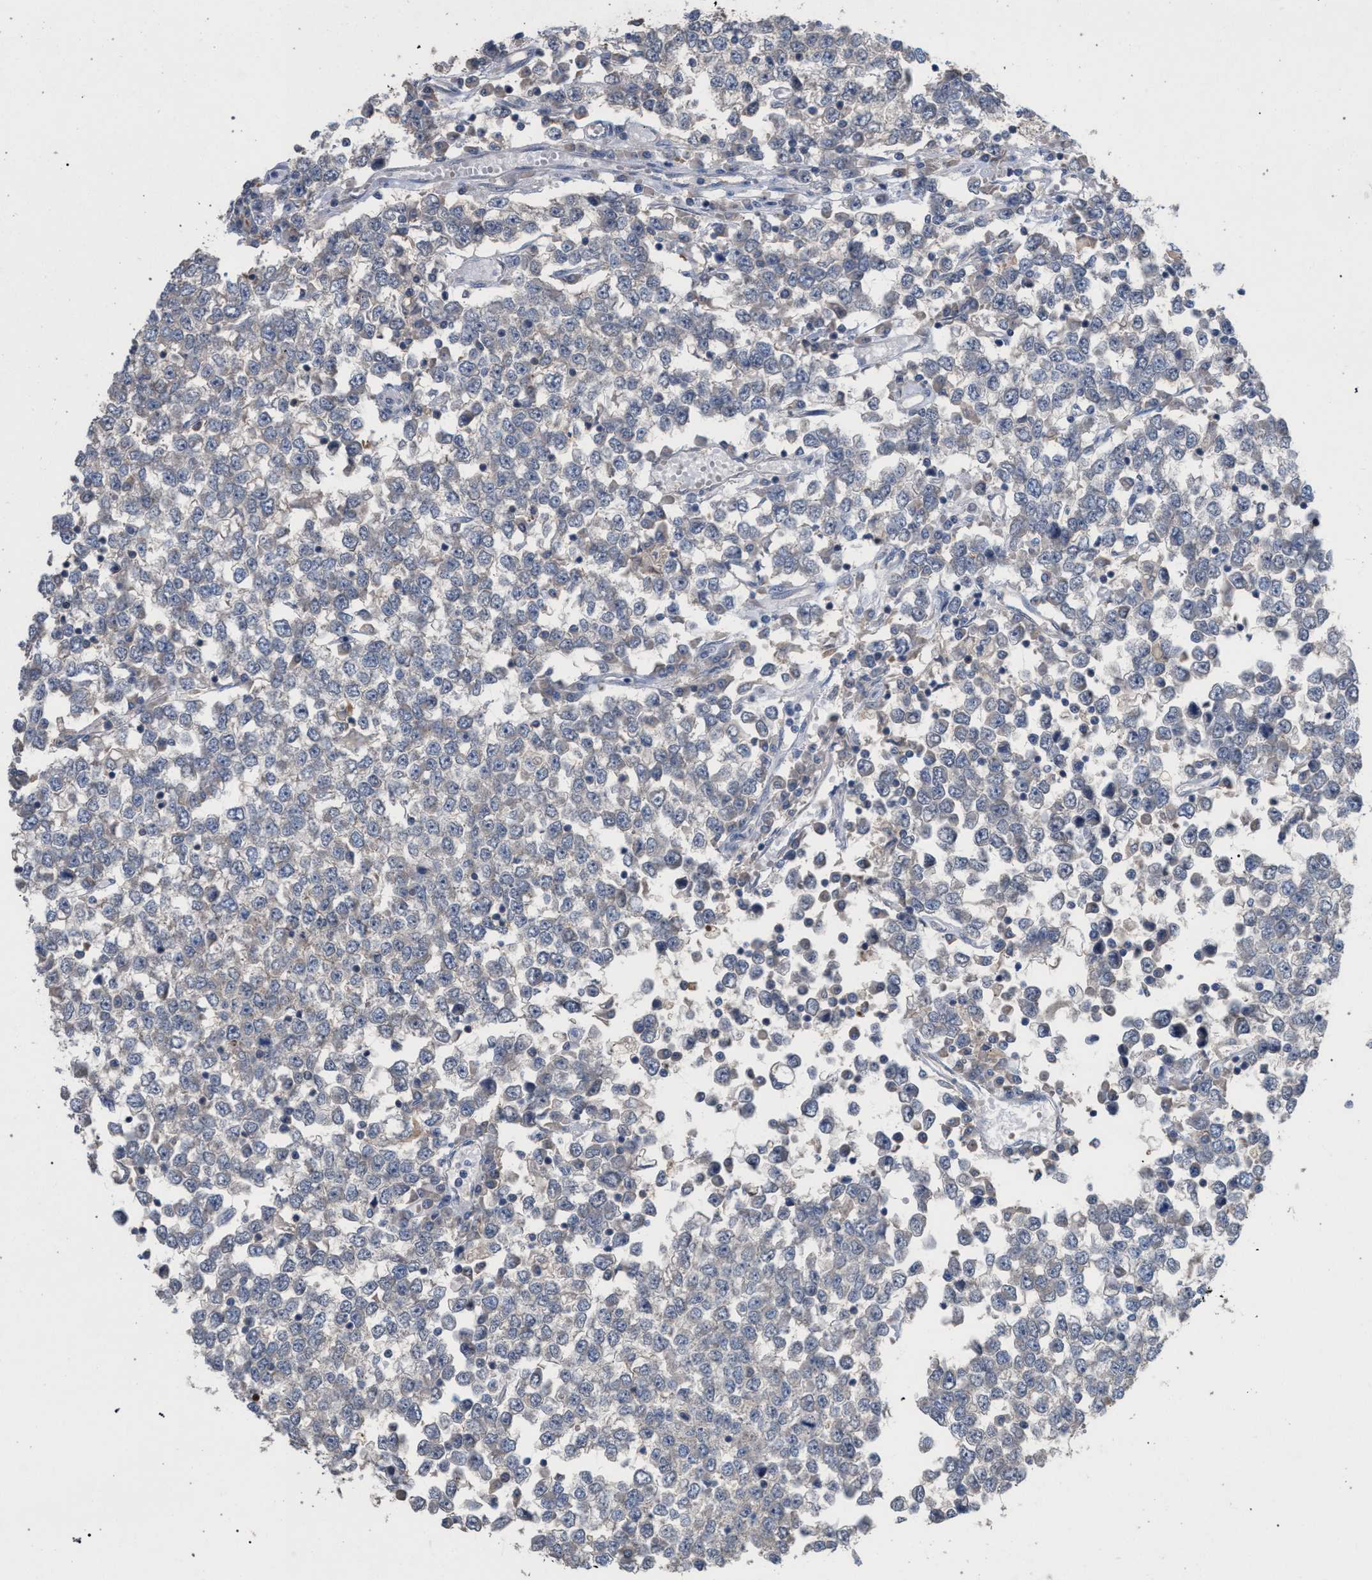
{"staining": {"intensity": "weak", "quantity": "<25%", "location": "cytoplasmic/membranous"}, "tissue": "testis cancer", "cell_type": "Tumor cells", "image_type": "cancer", "snomed": [{"axis": "morphology", "description": "Seminoma, NOS"}, {"axis": "topography", "description": "Testis"}], "caption": "The immunohistochemistry photomicrograph has no significant expression in tumor cells of testis cancer tissue.", "gene": "TECPR1", "patient": {"sex": "male", "age": 65}}